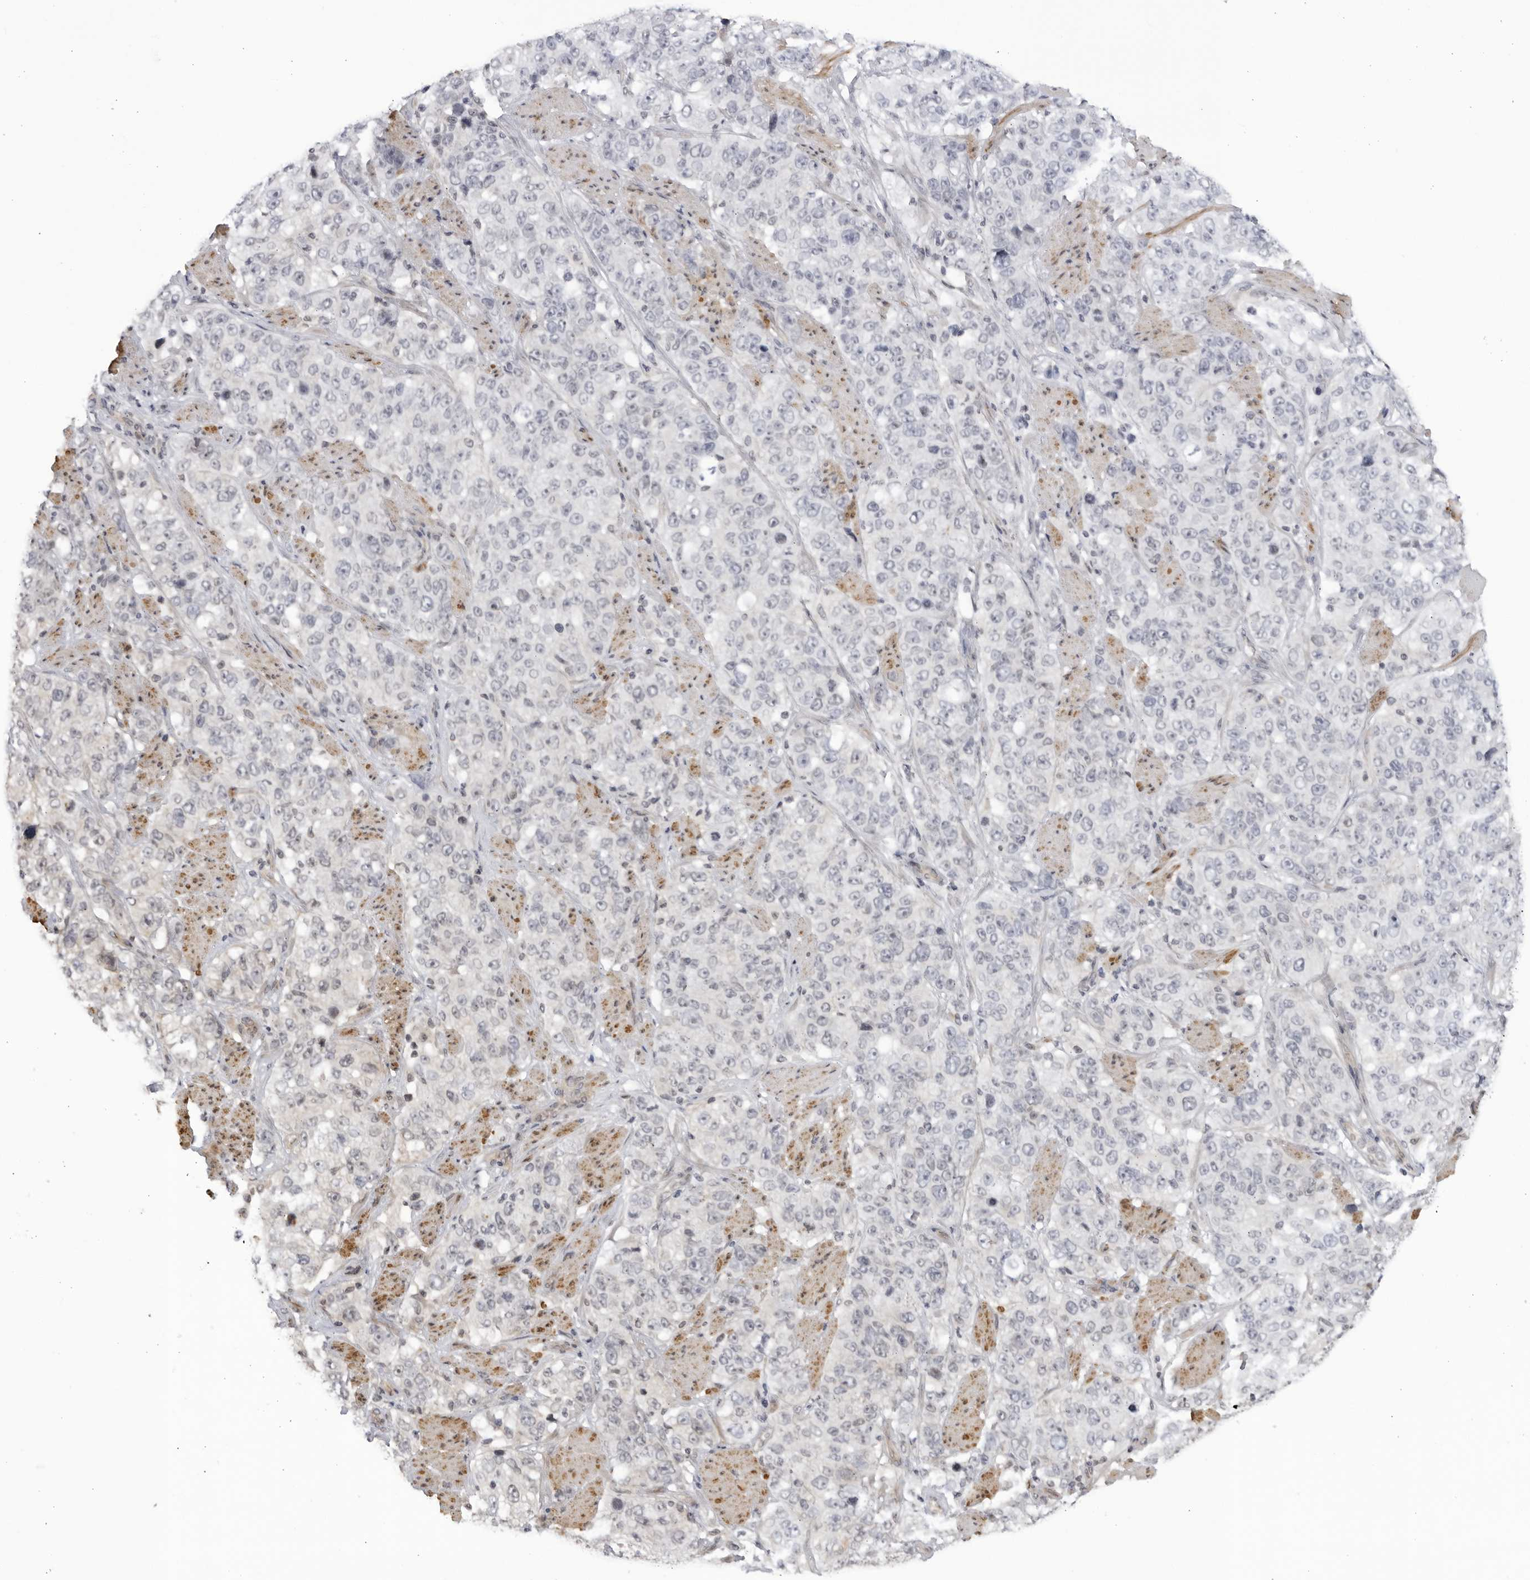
{"staining": {"intensity": "negative", "quantity": "none", "location": "none"}, "tissue": "stomach cancer", "cell_type": "Tumor cells", "image_type": "cancer", "snomed": [{"axis": "morphology", "description": "Adenocarcinoma, NOS"}, {"axis": "topography", "description": "Stomach"}], "caption": "An immunohistochemistry histopathology image of stomach cancer (adenocarcinoma) is shown. There is no staining in tumor cells of stomach cancer (adenocarcinoma).", "gene": "CNBD1", "patient": {"sex": "male", "age": 48}}